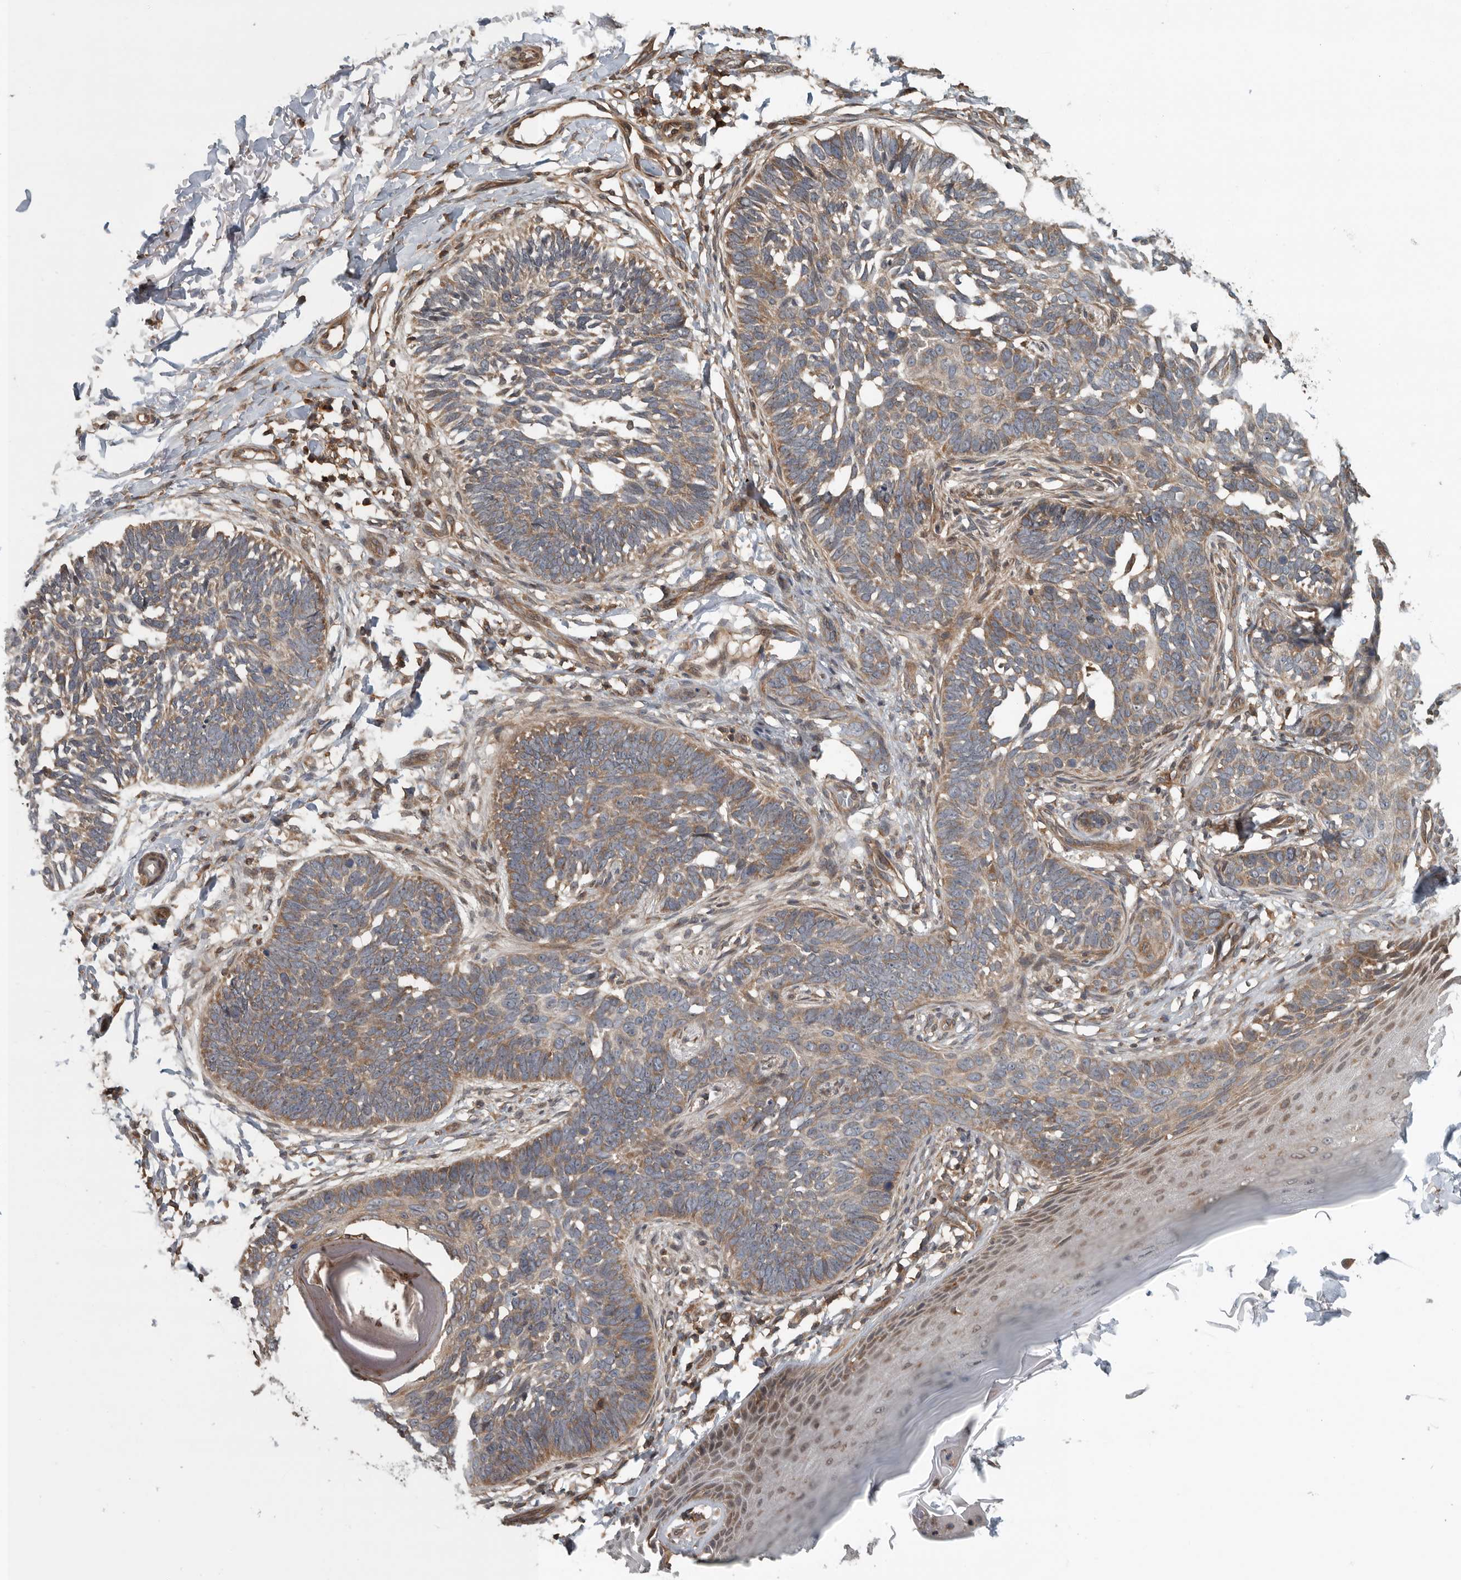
{"staining": {"intensity": "weak", "quantity": ">75%", "location": "cytoplasmic/membranous"}, "tissue": "skin cancer", "cell_type": "Tumor cells", "image_type": "cancer", "snomed": [{"axis": "morphology", "description": "Normal tissue, NOS"}, {"axis": "morphology", "description": "Basal cell carcinoma"}, {"axis": "topography", "description": "Skin"}], "caption": "Immunohistochemical staining of human skin cancer reveals low levels of weak cytoplasmic/membranous positivity in about >75% of tumor cells.", "gene": "AMFR", "patient": {"sex": "male", "age": 77}}